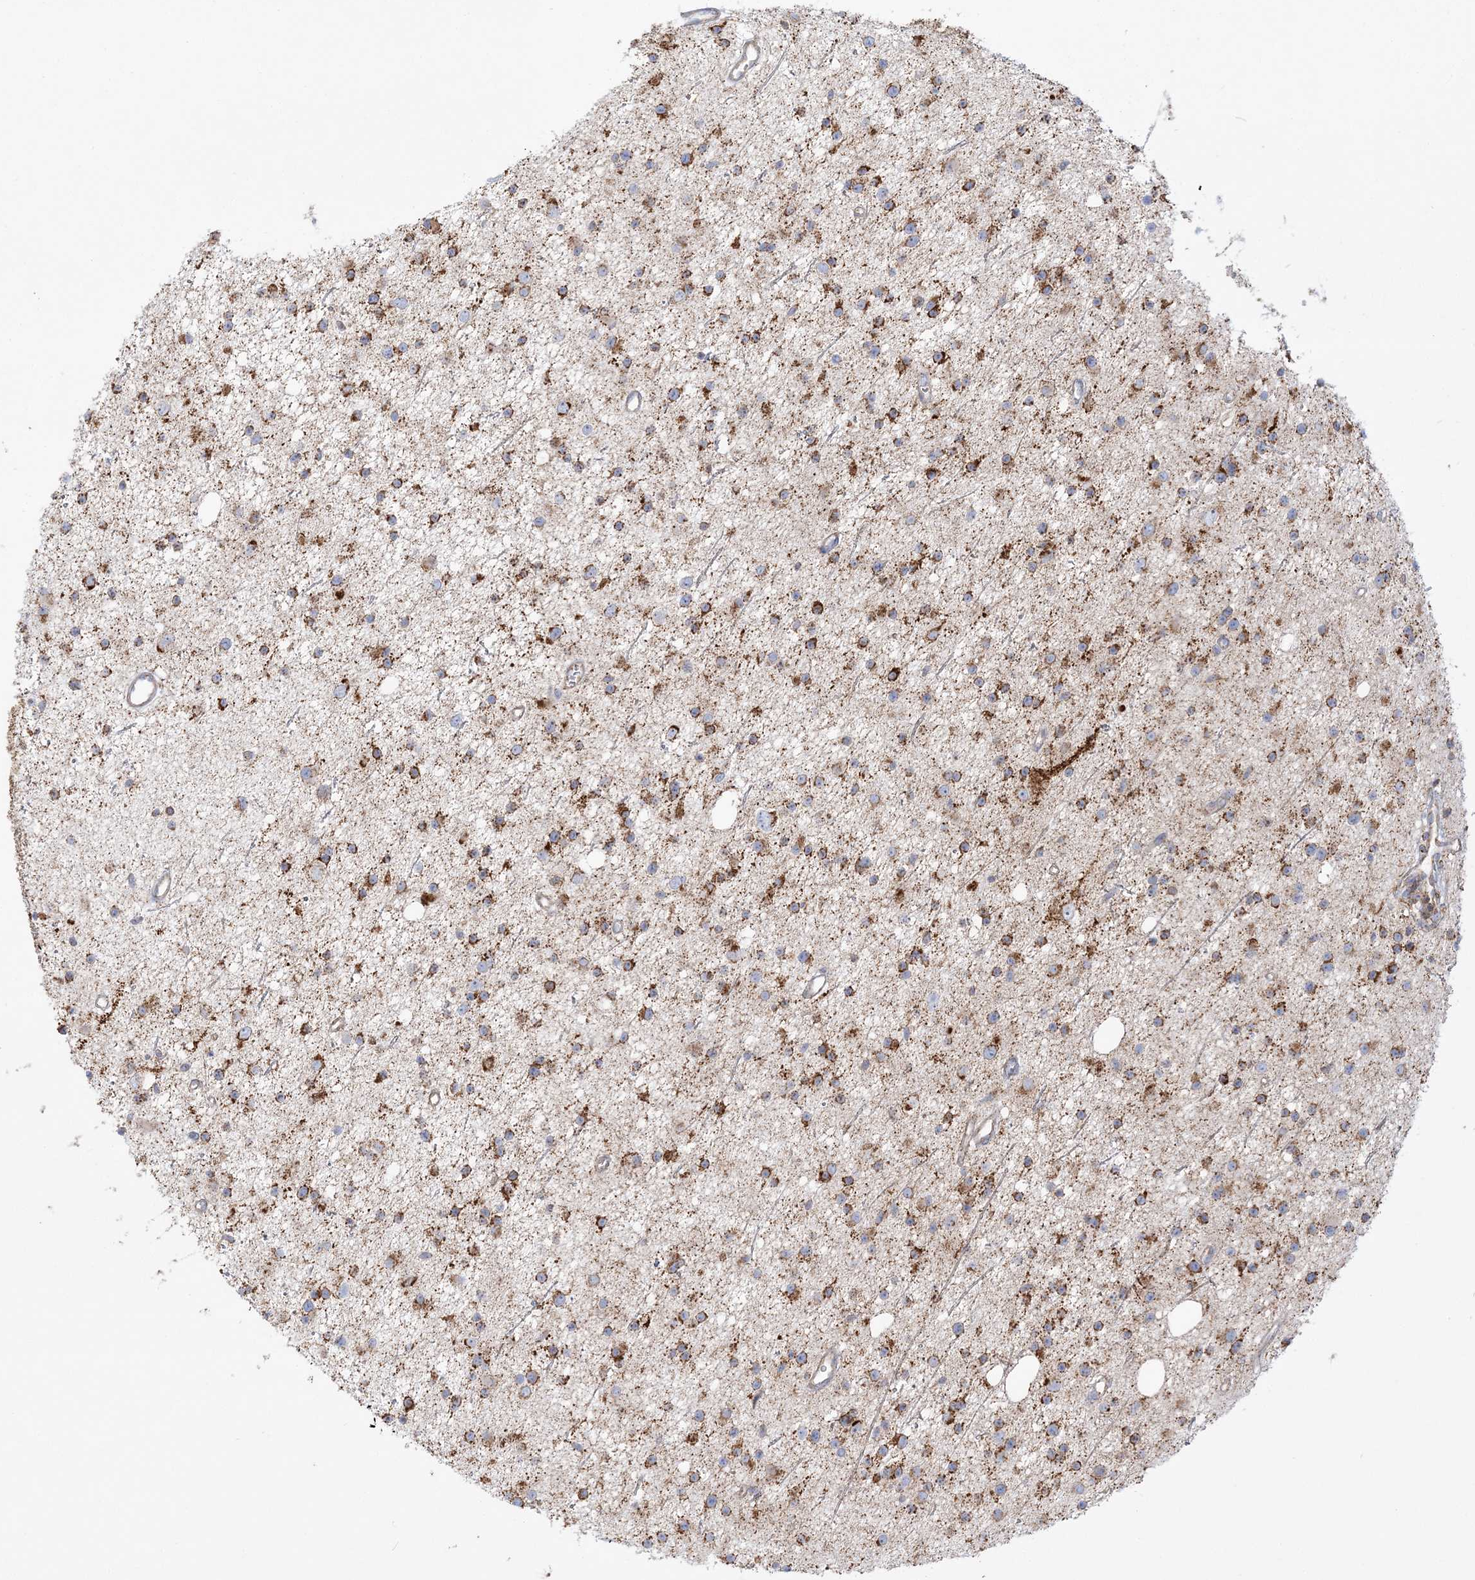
{"staining": {"intensity": "moderate", "quantity": ">75%", "location": "cytoplasmic/membranous"}, "tissue": "glioma", "cell_type": "Tumor cells", "image_type": "cancer", "snomed": [{"axis": "morphology", "description": "Glioma, malignant, Low grade"}, {"axis": "topography", "description": "Cerebral cortex"}], "caption": "Malignant glioma (low-grade) stained for a protein (brown) exhibits moderate cytoplasmic/membranous positive expression in about >75% of tumor cells.", "gene": "TBC1D14", "patient": {"sex": "female", "age": 39}}